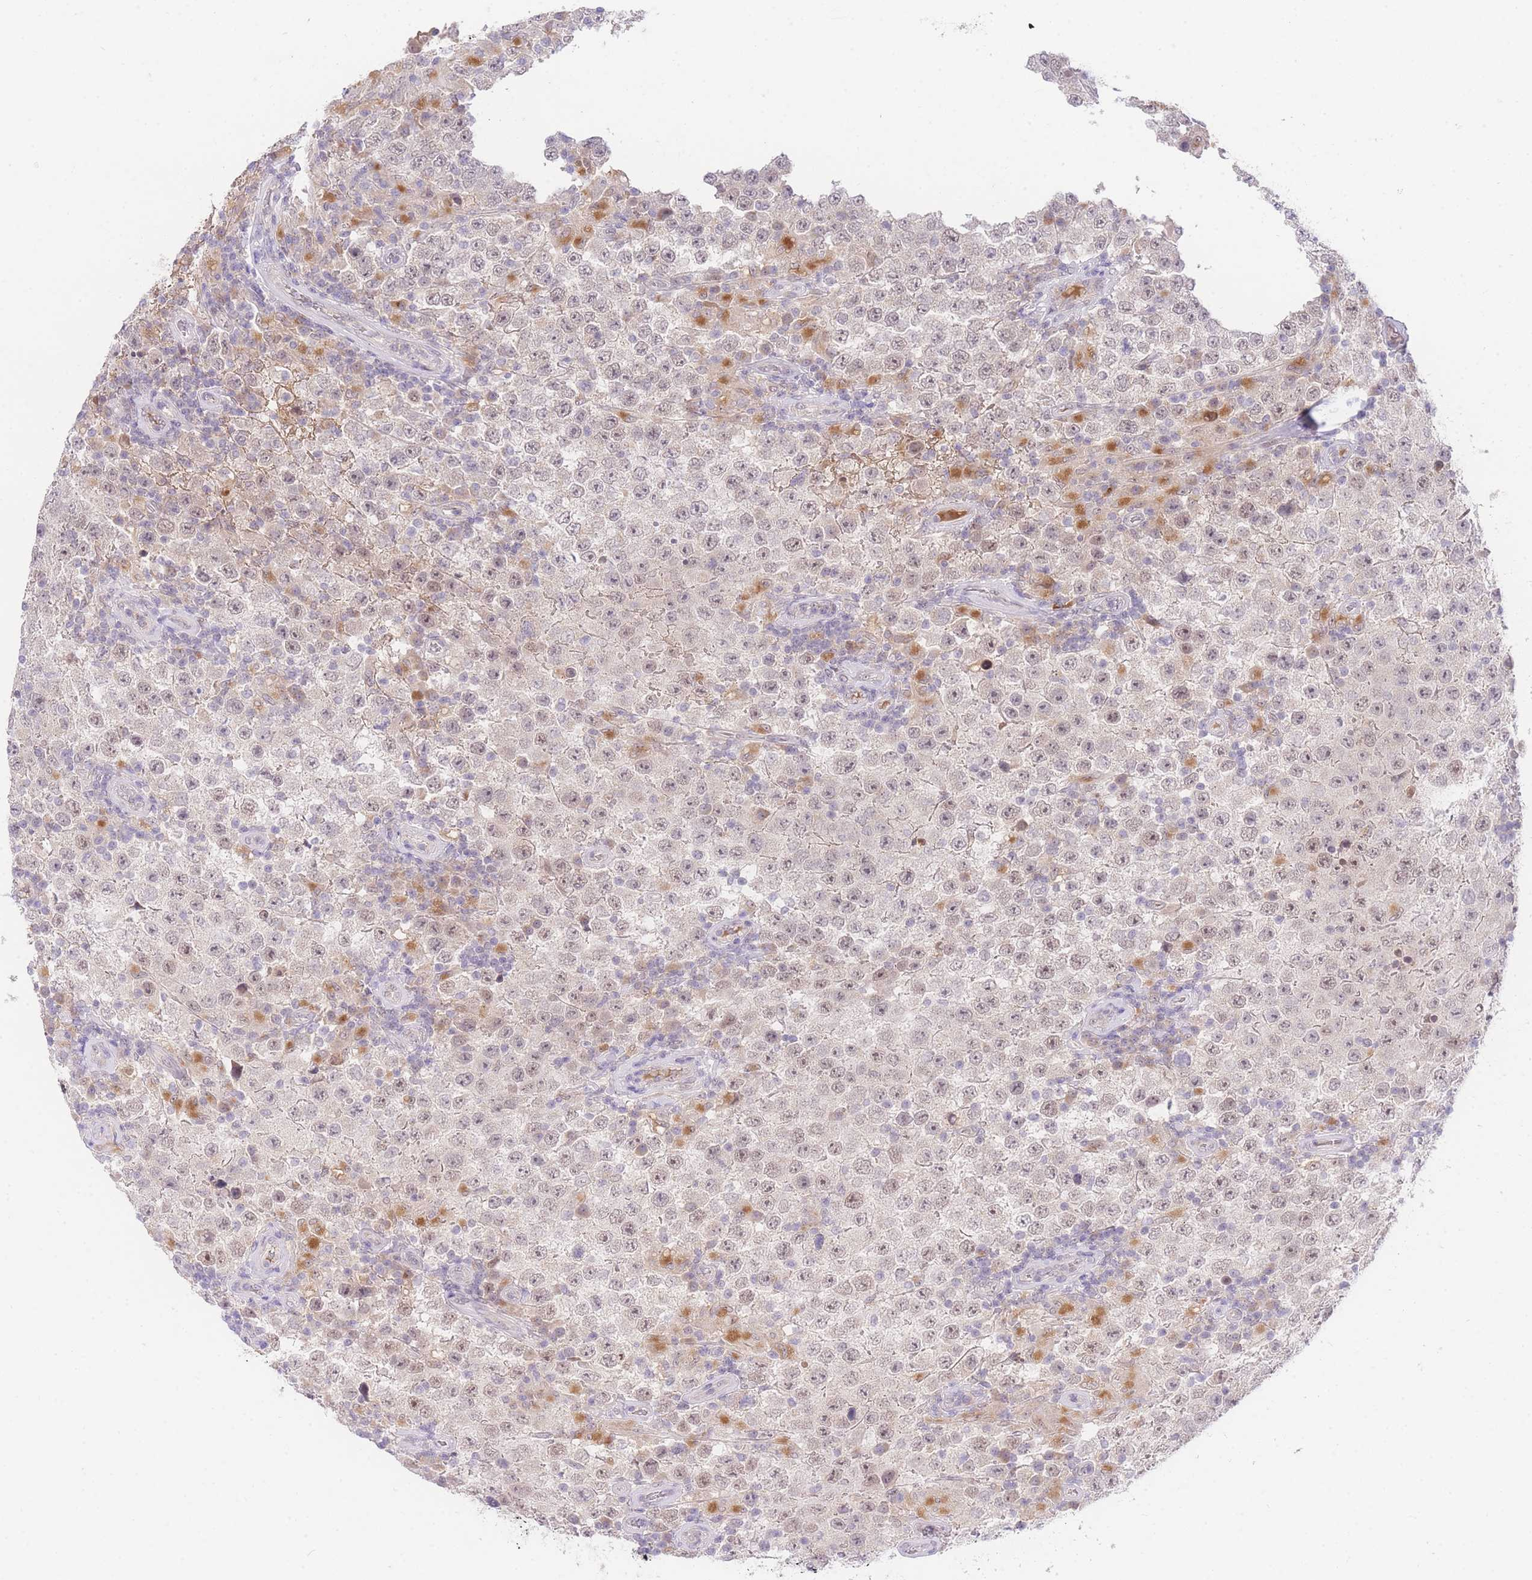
{"staining": {"intensity": "weak", "quantity": ">75%", "location": "nuclear"}, "tissue": "testis cancer", "cell_type": "Tumor cells", "image_type": "cancer", "snomed": [{"axis": "morphology", "description": "Normal tissue, NOS"}, {"axis": "morphology", "description": "Urothelial carcinoma, High grade"}, {"axis": "morphology", "description": "Seminoma, NOS"}, {"axis": "morphology", "description": "Carcinoma, Embryonal, NOS"}, {"axis": "topography", "description": "Urinary bladder"}, {"axis": "topography", "description": "Testis"}], "caption": "Human testis cancer stained with a brown dye exhibits weak nuclear positive expression in about >75% of tumor cells.", "gene": "SLC25A33", "patient": {"sex": "male", "age": 41}}